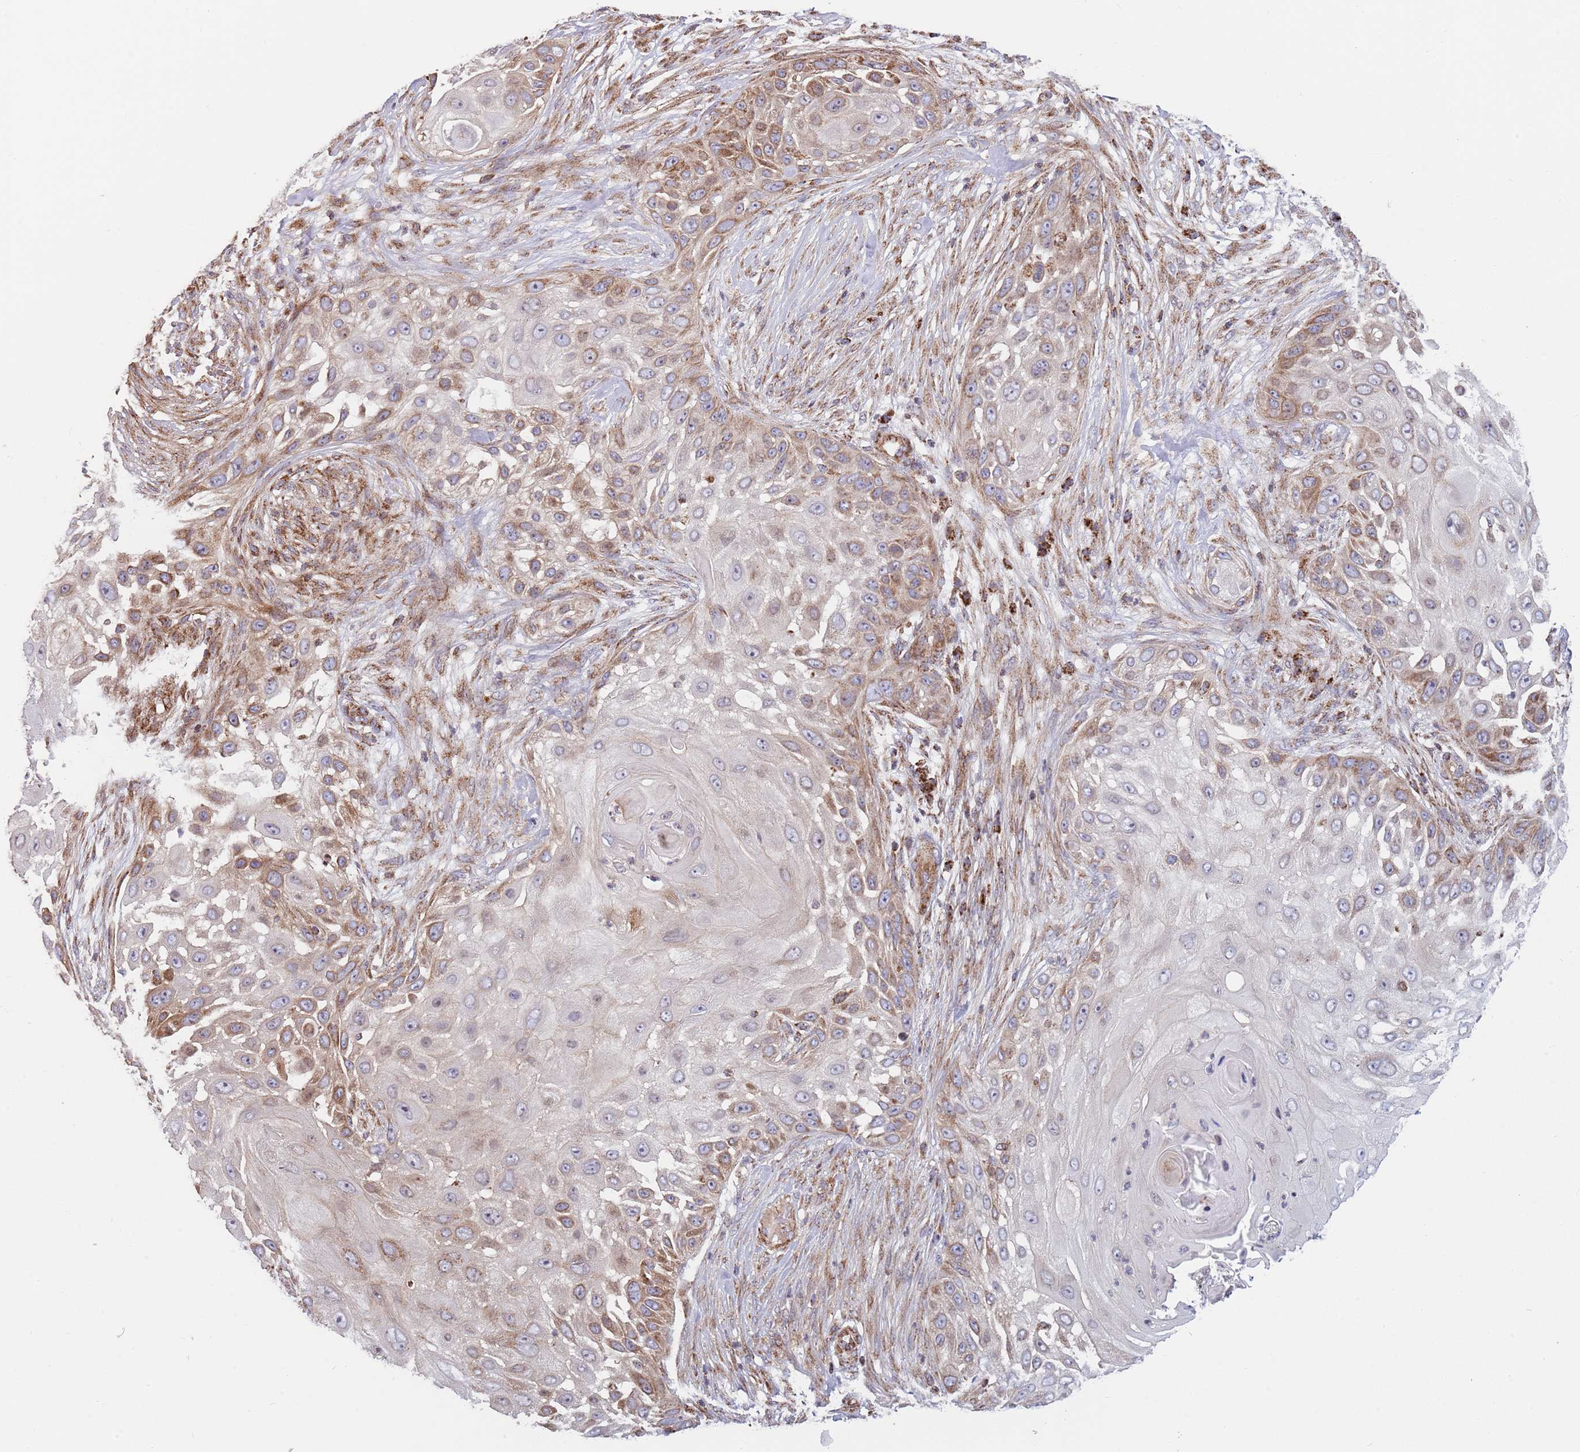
{"staining": {"intensity": "moderate", "quantity": "25%-75%", "location": "cytoplasmic/membranous"}, "tissue": "skin cancer", "cell_type": "Tumor cells", "image_type": "cancer", "snomed": [{"axis": "morphology", "description": "Squamous cell carcinoma, NOS"}, {"axis": "topography", "description": "Skin"}], "caption": "Skin cancer stained with immunohistochemistry exhibits moderate cytoplasmic/membranous positivity in about 25%-75% of tumor cells. (brown staining indicates protein expression, while blue staining denotes nuclei).", "gene": "ATP5PD", "patient": {"sex": "female", "age": 44}}